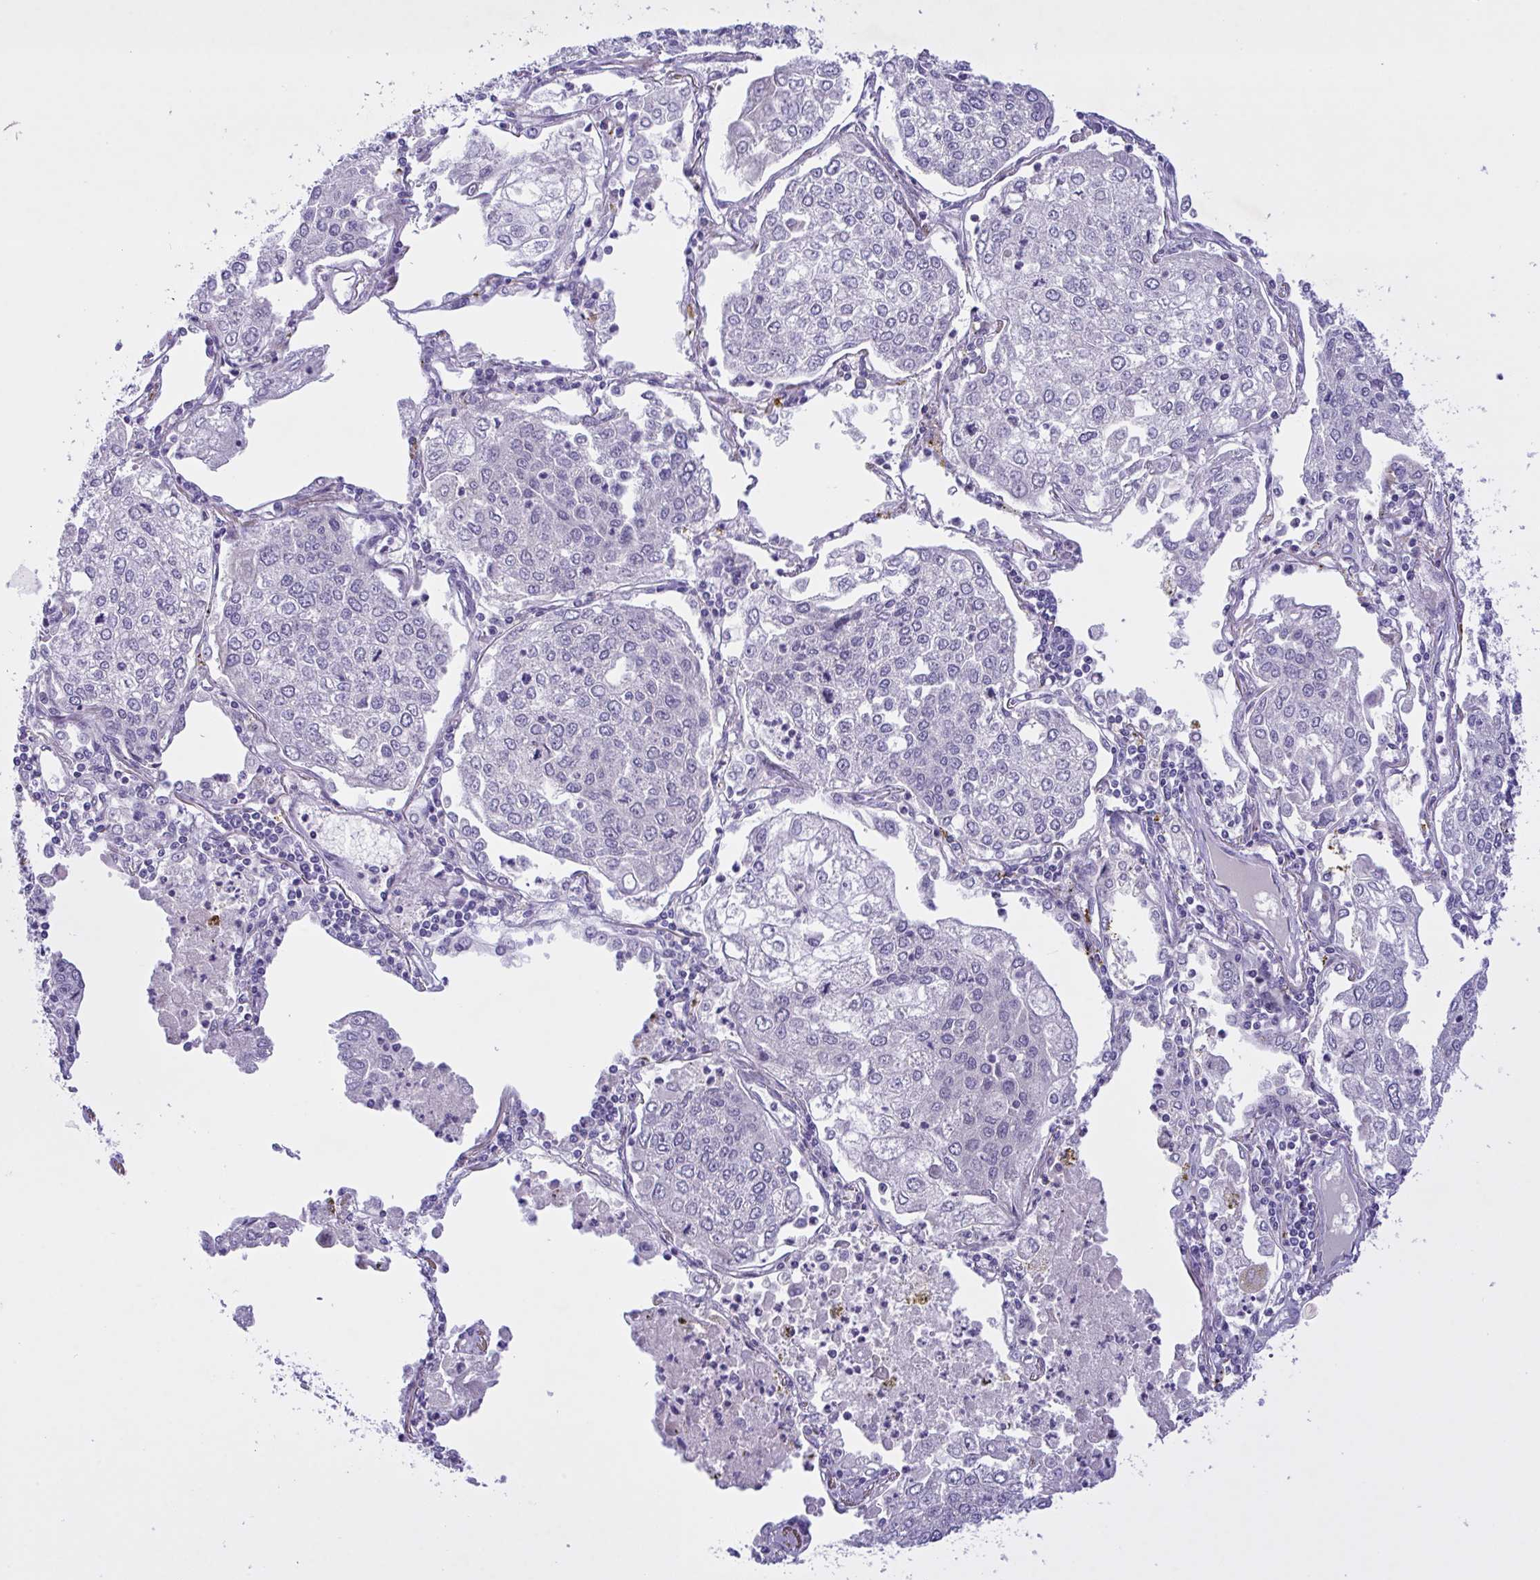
{"staining": {"intensity": "negative", "quantity": "none", "location": "none"}, "tissue": "lung cancer", "cell_type": "Tumor cells", "image_type": "cancer", "snomed": [{"axis": "morphology", "description": "Squamous cell carcinoma, NOS"}, {"axis": "topography", "description": "Lung"}], "caption": "DAB immunohistochemical staining of lung cancer (squamous cell carcinoma) displays no significant positivity in tumor cells. The staining was performed using DAB to visualize the protein expression in brown, while the nuclei were stained in blue with hematoxylin (Magnification: 20x).", "gene": "FAM86B1", "patient": {"sex": "male", "age": 74}}